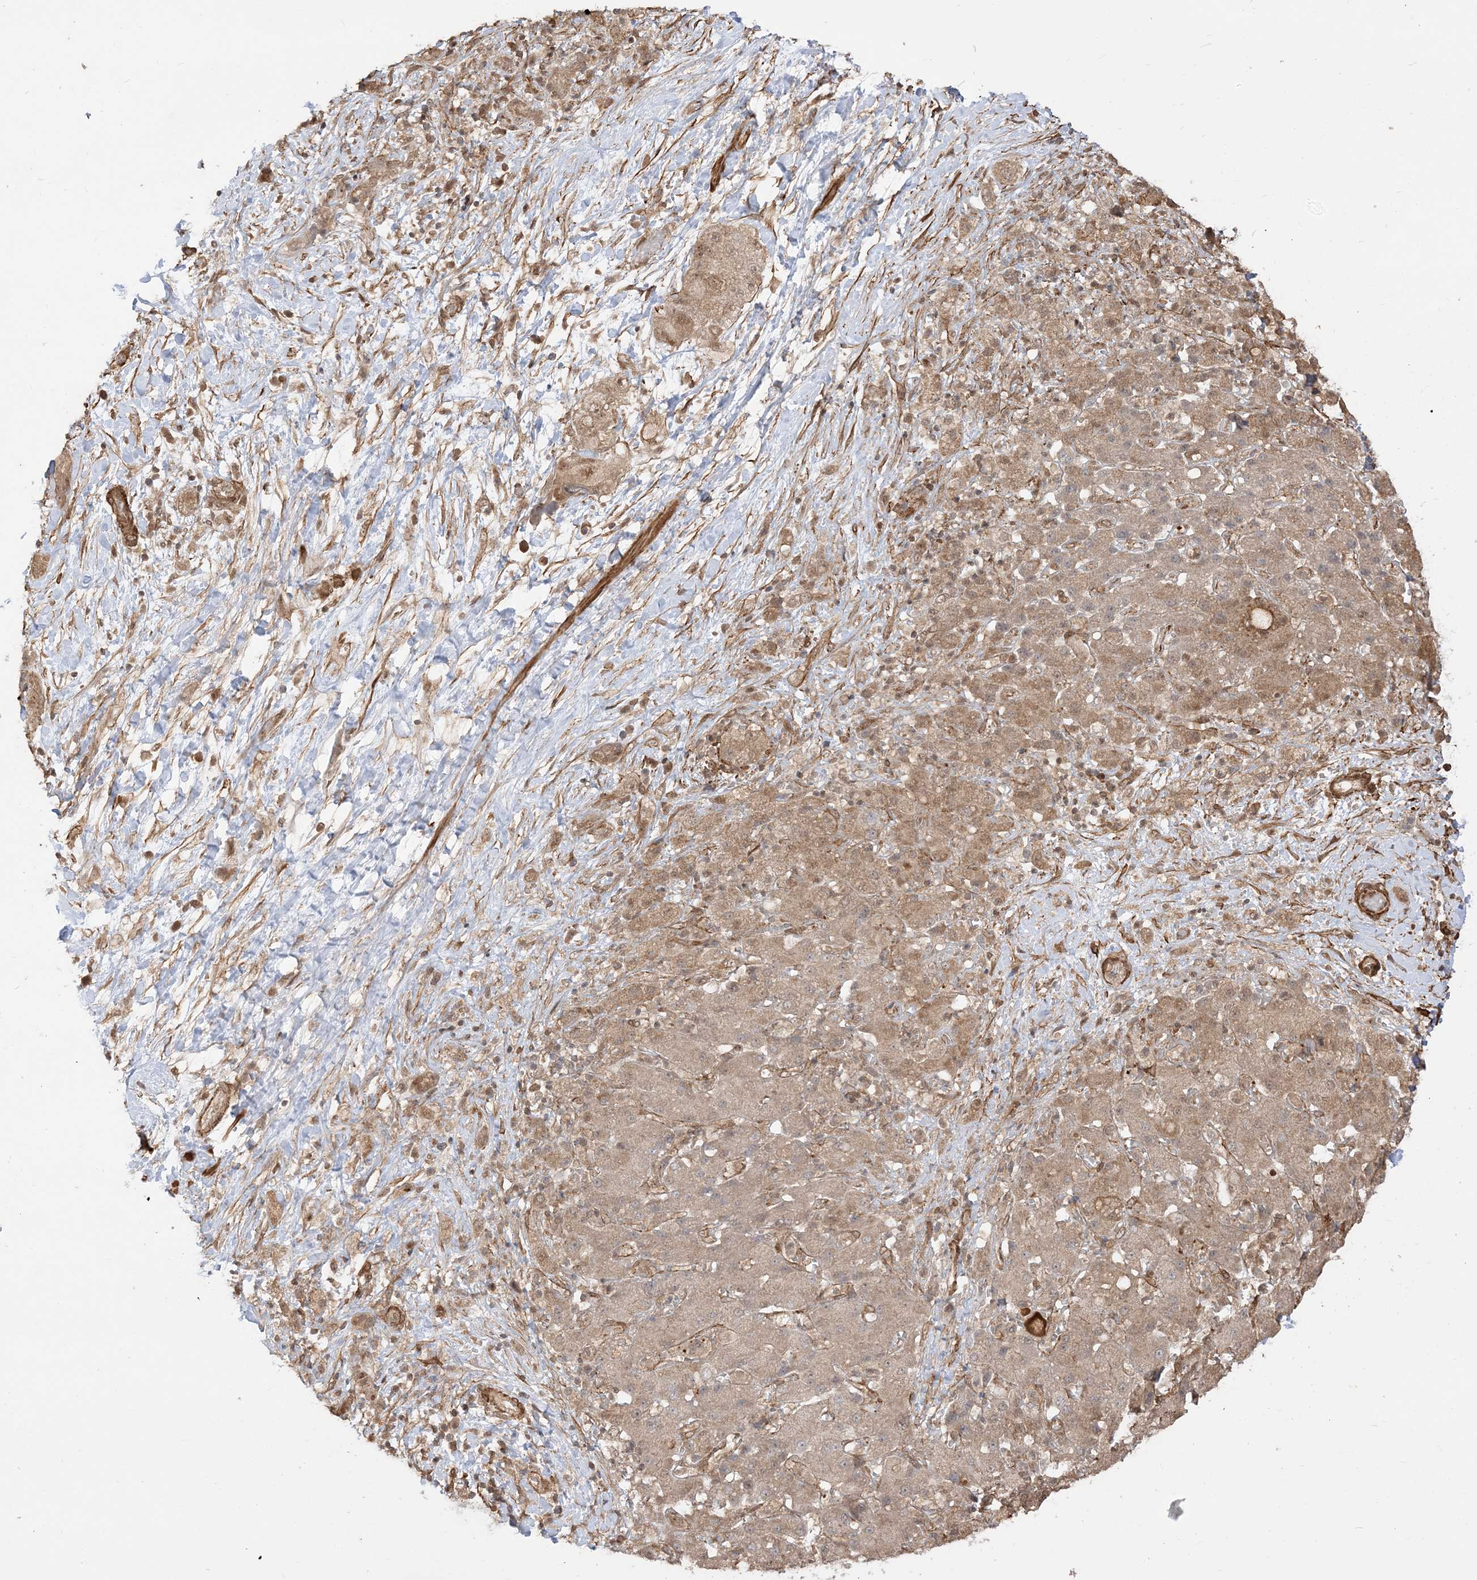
{"staining": {"intensity": "moderate", "quantity": ">75%", "location": "cytoplasmic/membranous,nuclear"}, "tissue": "liver cancer", "cell_type": "Tumor cells", "image_type": "cancer", "snomed": [{"axis": "morphology", "description": "Cholangiocarcinoma"}, {"axis": "topography", "description": "Liver"}], "caption": "This histopathology image exhibits liver cholangiocarcinoma stained with IHC to label a protein in brown. The cytoplasmic/membranous and nuclear of tumor cells show moderate positivity for the protein. Nuclei are counter-stained blue.", "gene": "TBCC", "patient": {"sex": "female", "age": 52}}